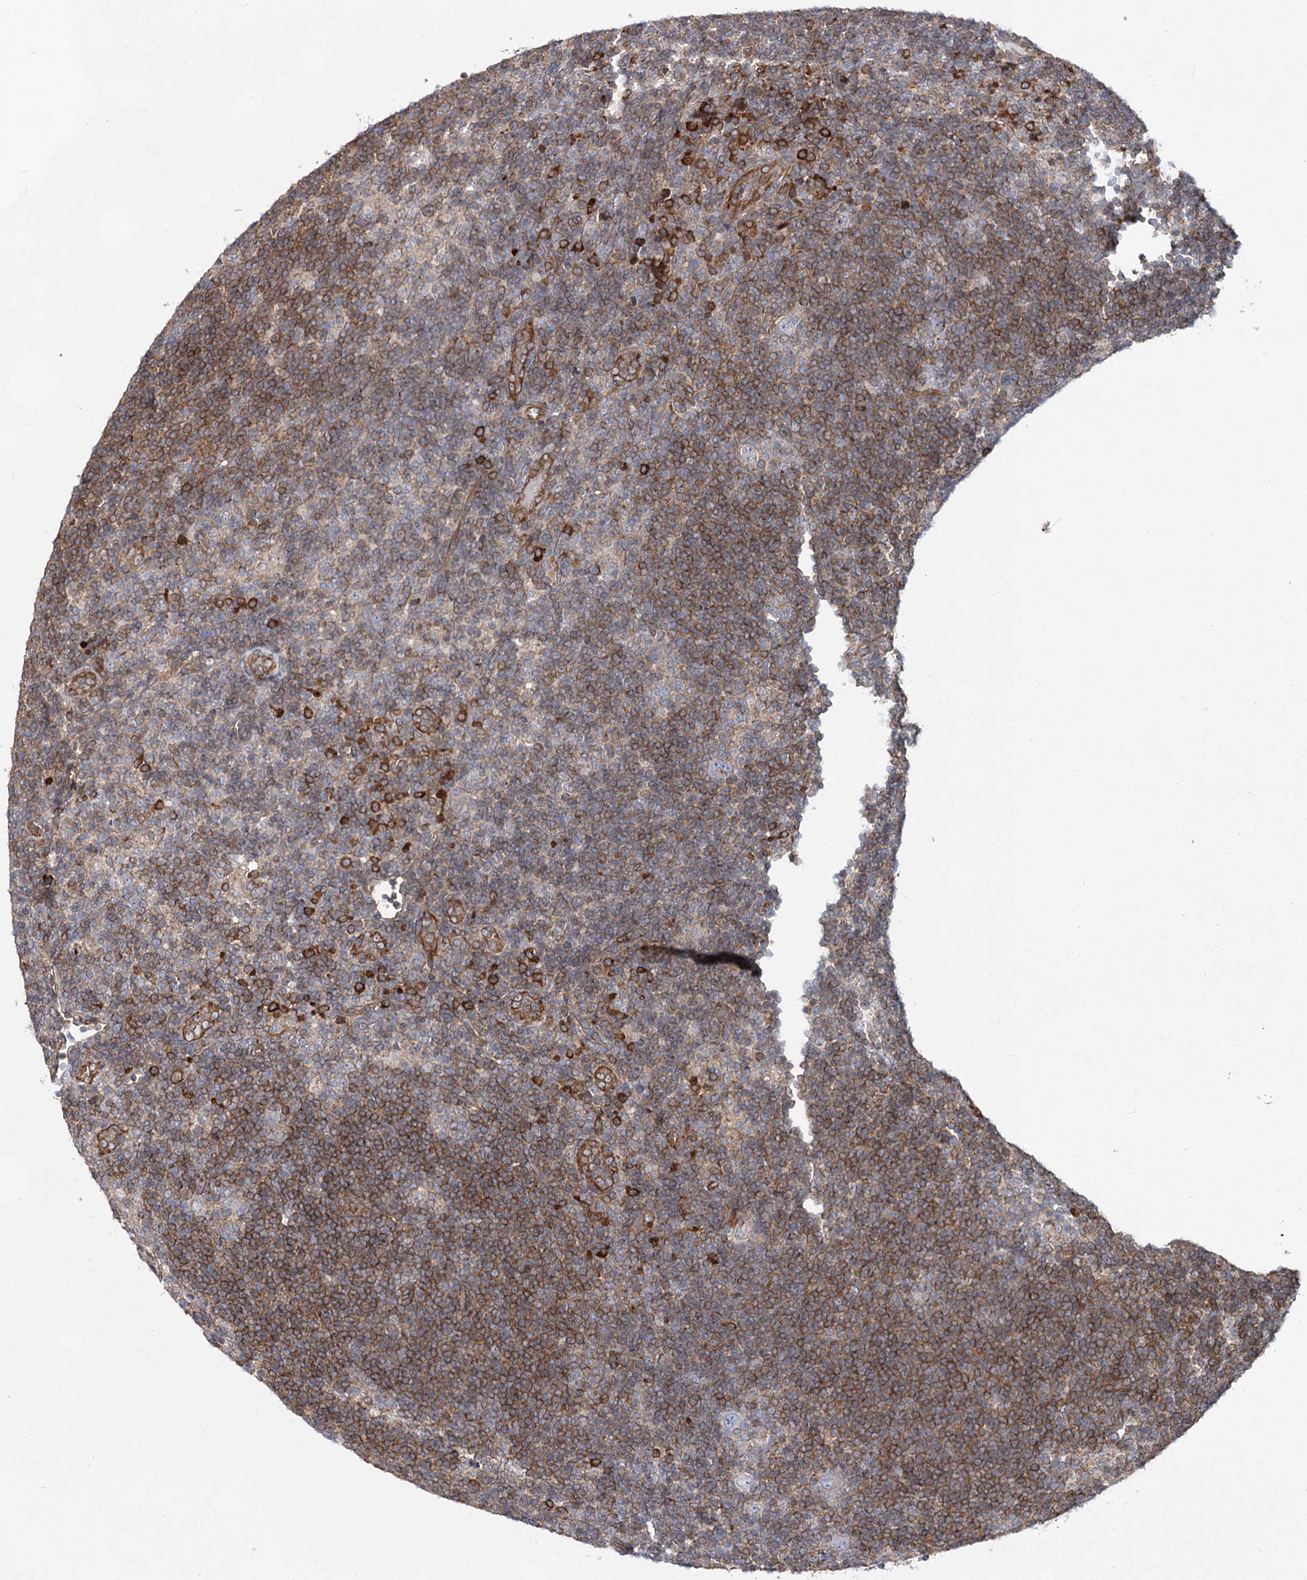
{"staining": {"intensity": "negative", "quantity": "none", "location": "none"}, "tissue": "lymphoma", "cell_type": "Tumor cells", "image_type": "cancer", "snomed": [{"axis": "morphology", "description": "Hodgkin's disease, NOS"}, {"axis": "topography", "description": "Lymph node"}], "caption": "Hodgkin's disease stained for a protein using immunohistochemistry exhibits no staining tumor cells.", "gene": "IQSEC1", "patient": {"sex": "female", "age": 57}}